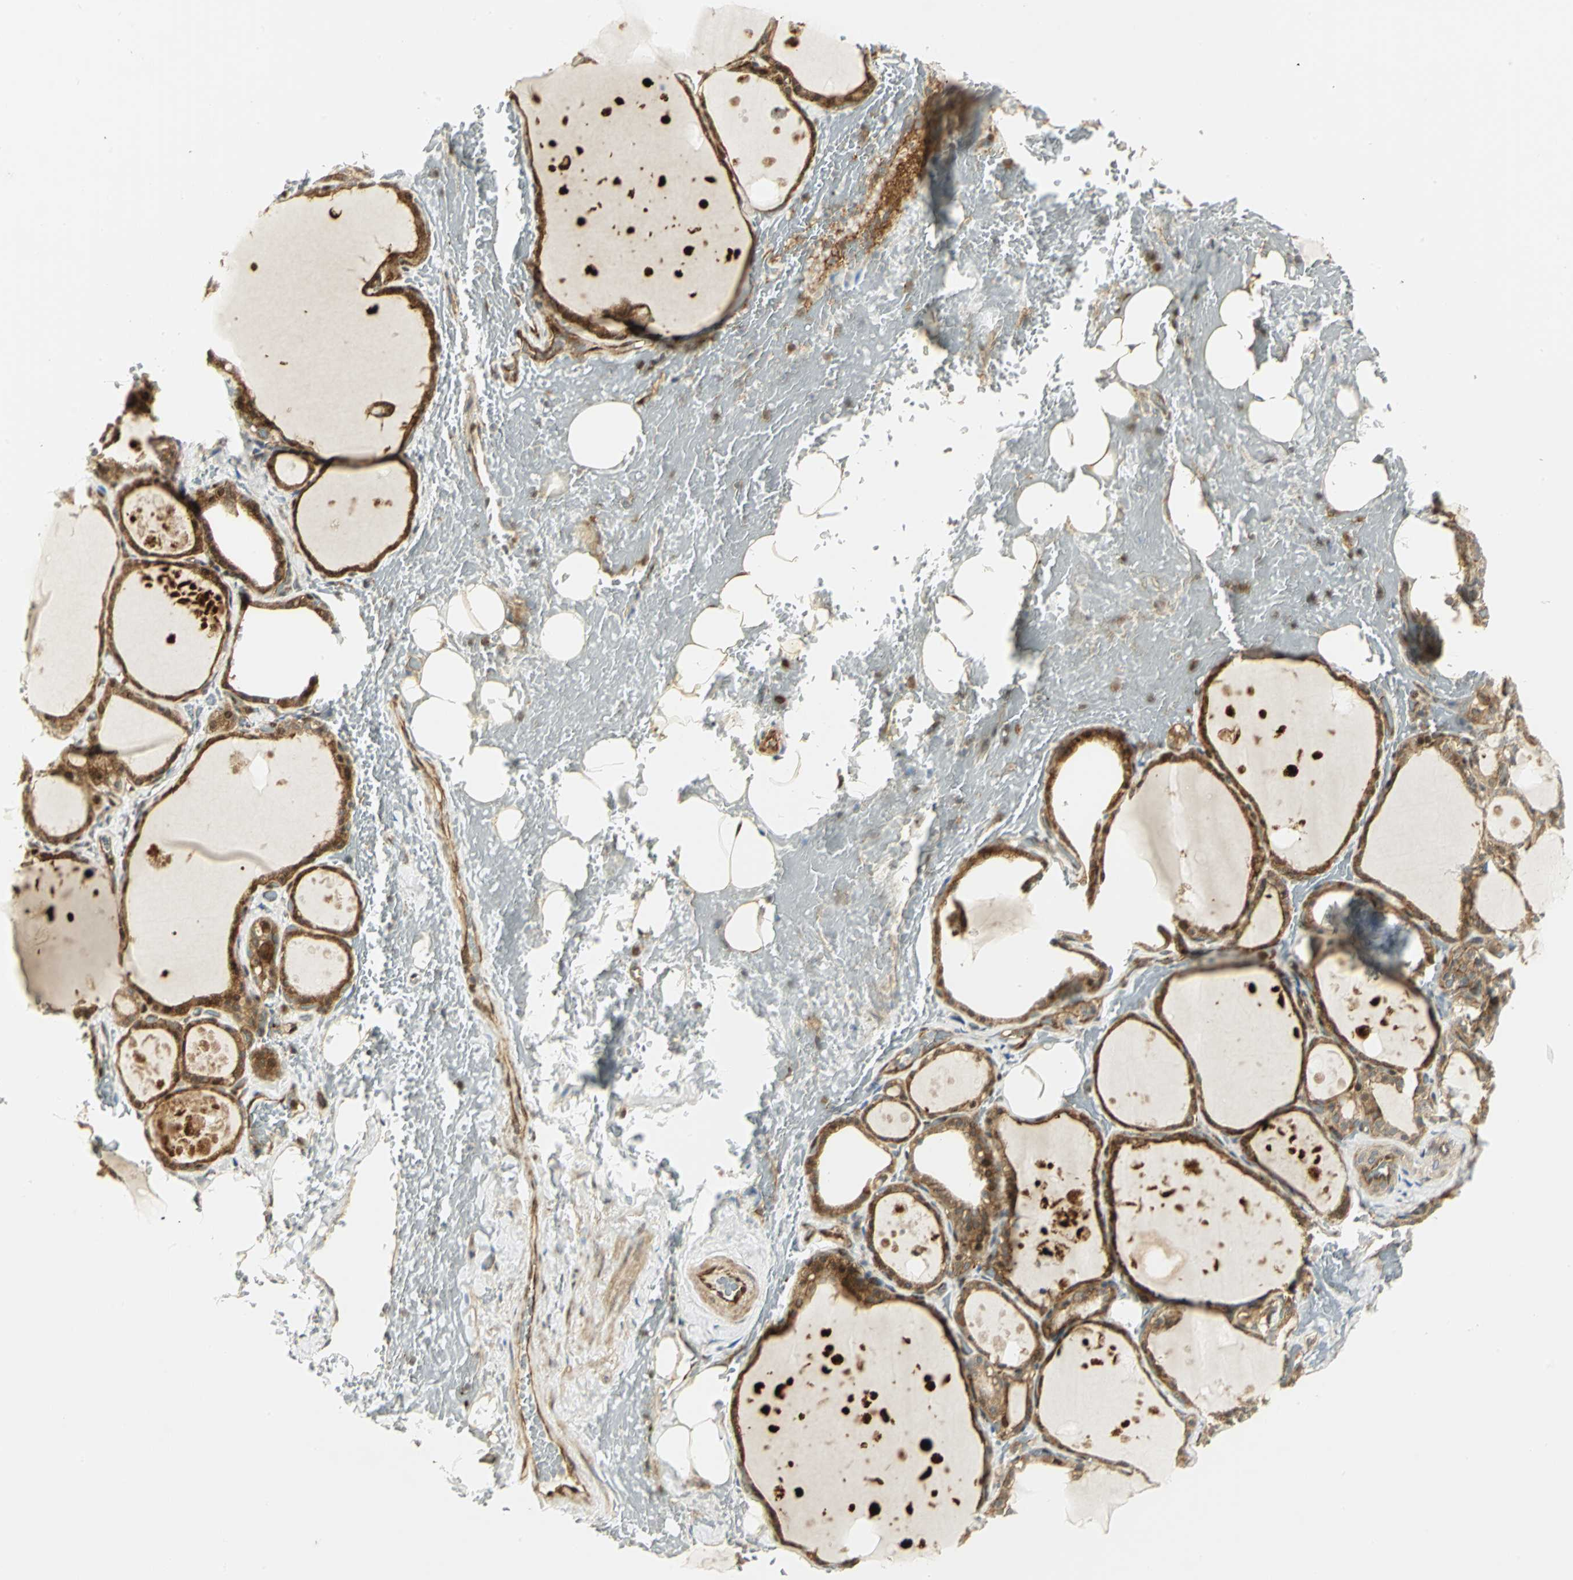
{"staining": {"intensity": "strong", "quantity": ">75%", "location": "cytoplasmic/membranous"}, "tissue": "thyroid gland", "cell_type": "Glandular cells", "image_type": "normal", "snomed": [{"axis": "morphology", "description": "Normal tissue, NOS"}, {"axis": "topography", "description": "Thyroid gland"}], "caption": "Immunohistochemical staining of unremarkable human thyroid gland shows >75% levels of strong cytoplasmic/membranous protein staining in about >75% of glandular cells.", "gene": "EEA1", "patient": {"sex": "male", "age": 61}}